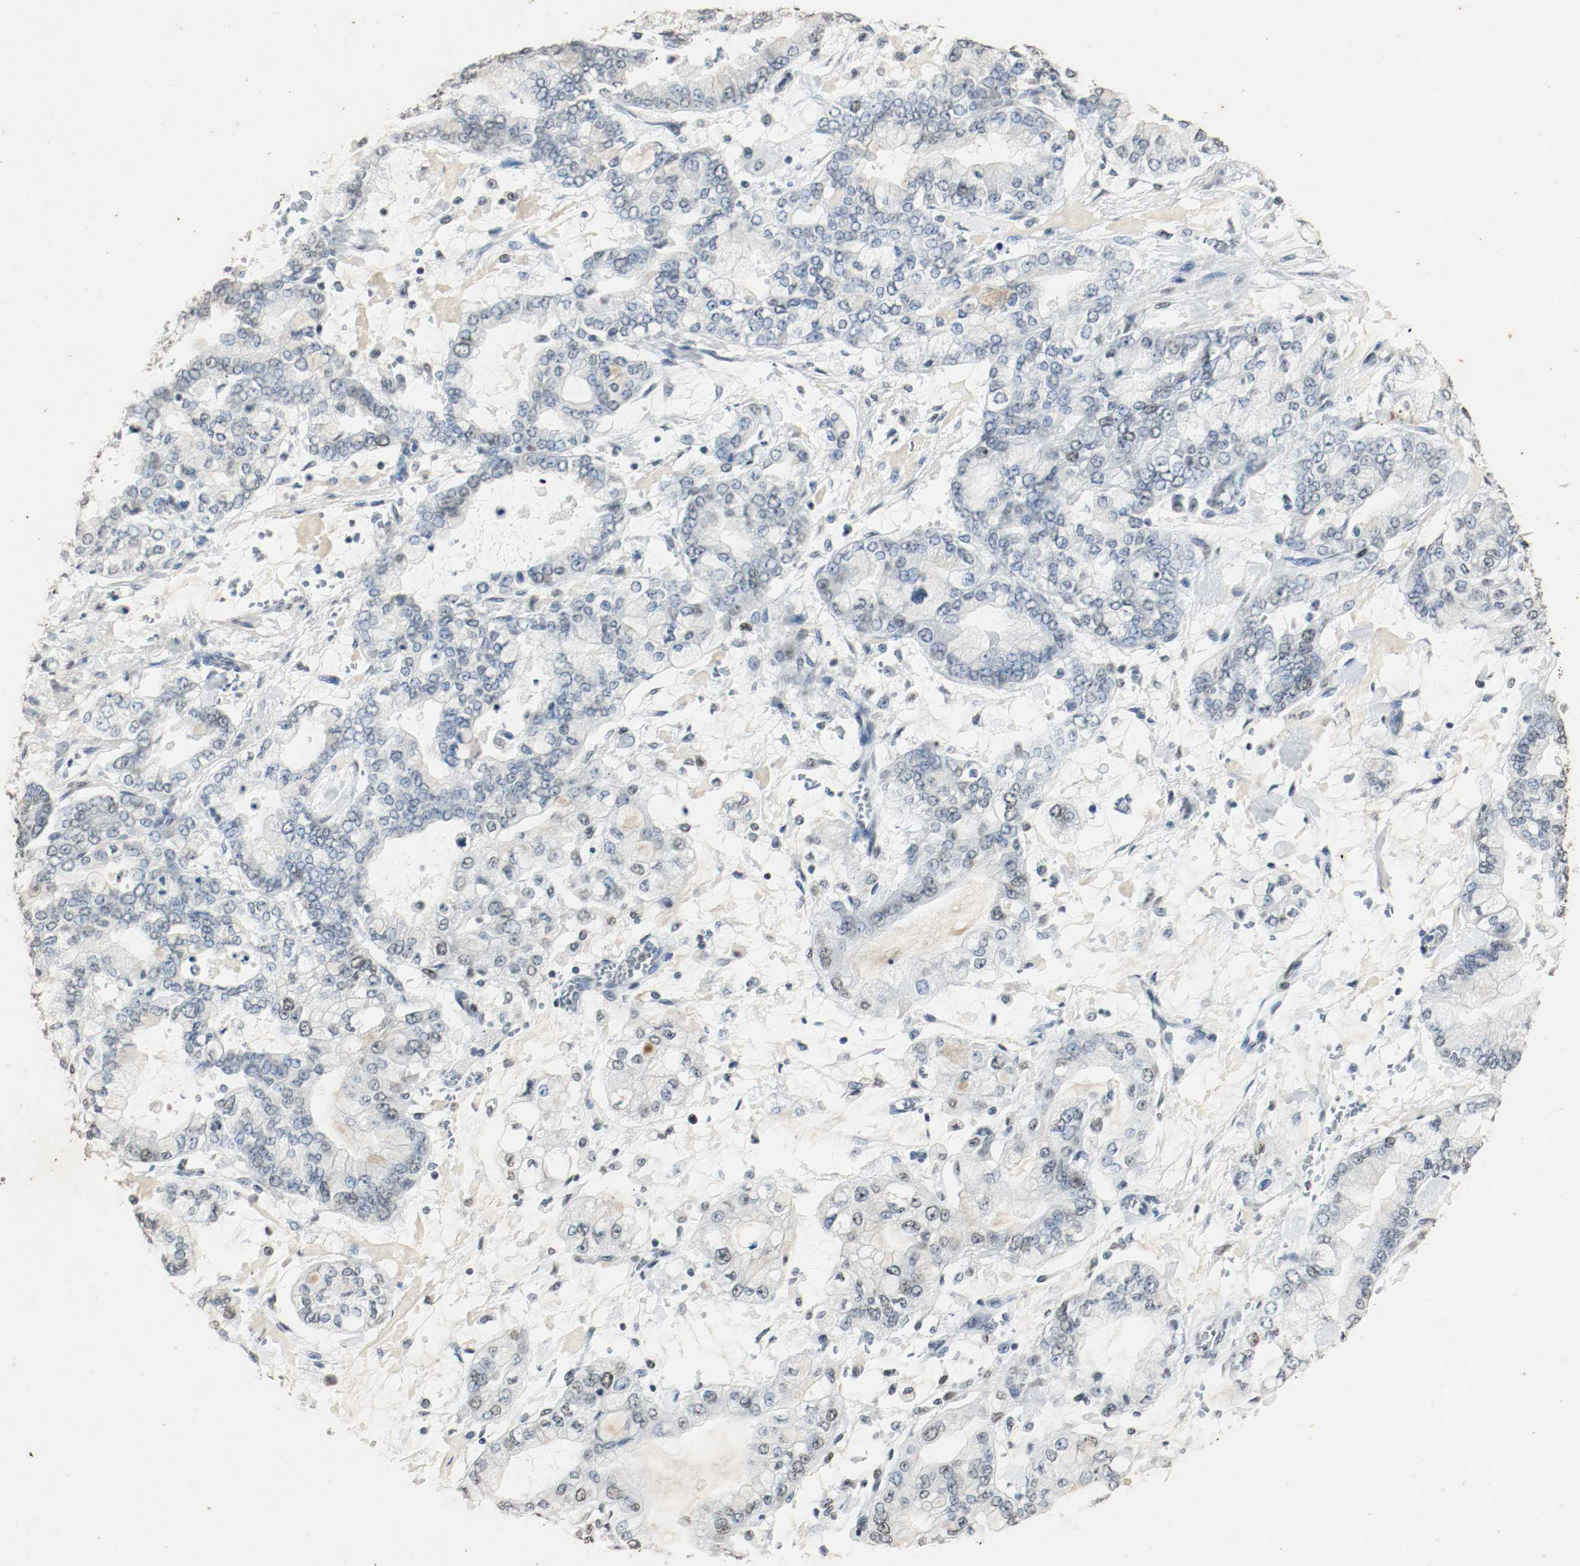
{"staining": {"intensity": "weak", "quantity": "<25%", "location": "nuclear"}, "tissue": "stomach cancer", "cell_type": "Tumor cells", "image_type": "cancer", "snomed": [{"axis": "morphology", "description": "Normal tissue, NOS"}, {"axis": "morphology", "description": "Adenocarcinoma, NOS"}, {"axis": "topography", "description": "Stomach, upper"}, {"axis": "topography", "description": "Stomach"}], "caption": "Adenocarcinoma (stomach) was stained to show a protein in brown. There is no significant positivity in tumor cells.", "gene": "DNMT1", "patient": {"sex": "male", "age": 76}}